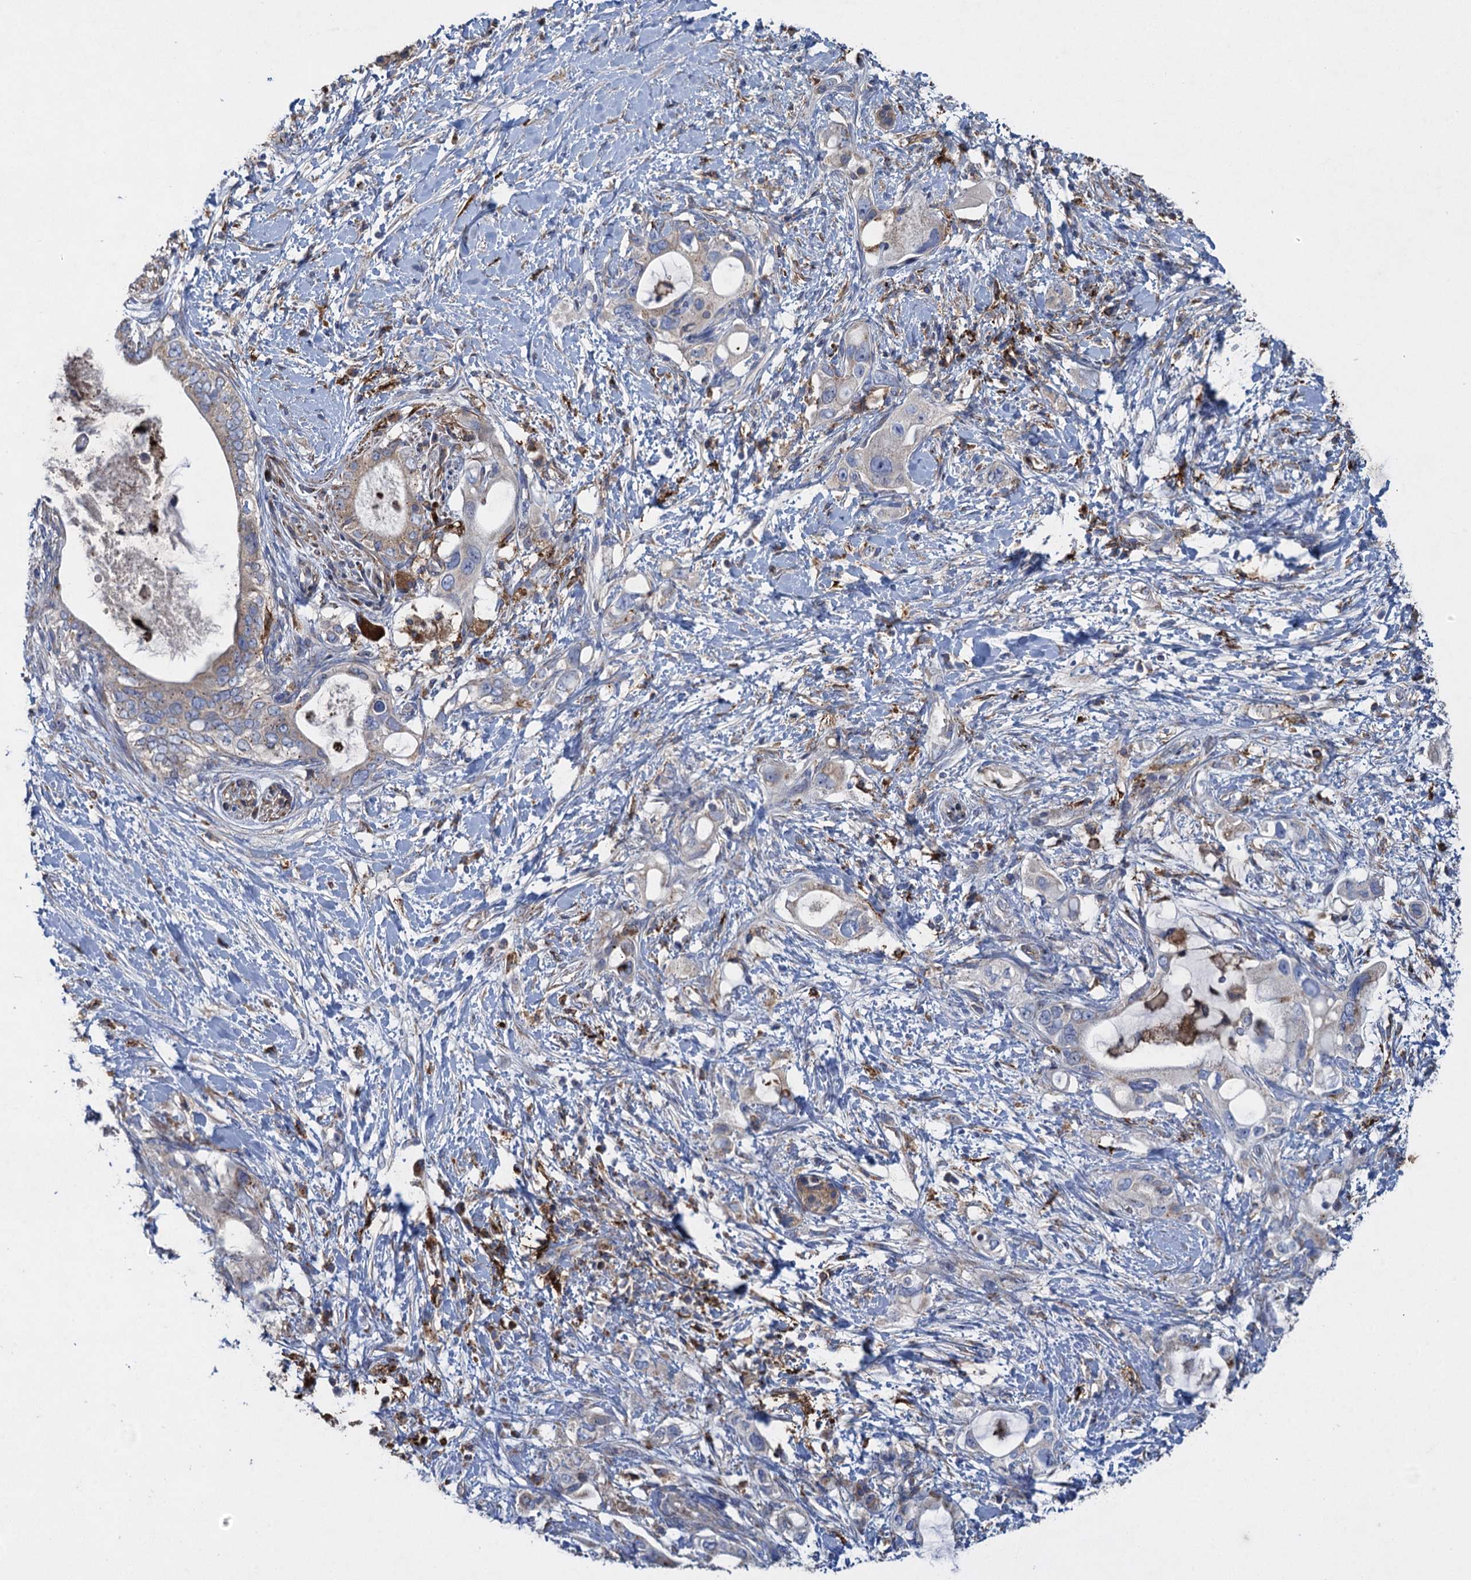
{"staining": {"intensity": "weak", "quantity": "<25%", "location": "cytoplasmic/membranous"}, "tissue": "pancreatic cancer", "cell_type": "Tumor cells", "image_type": "cancer", "snomed": [{"axis": "morphology", "description": "Adenocarcinoma, NOS"}, {"axis": "topography", "description": "Pancreas"}], "caption": "Immunohistochemistry (IHC) of adenocarcinoma (pancreatic) shows no staining in tumor cells.", "gene": "TXNDC11", "patient": {"sex": "female", "age": 56}}